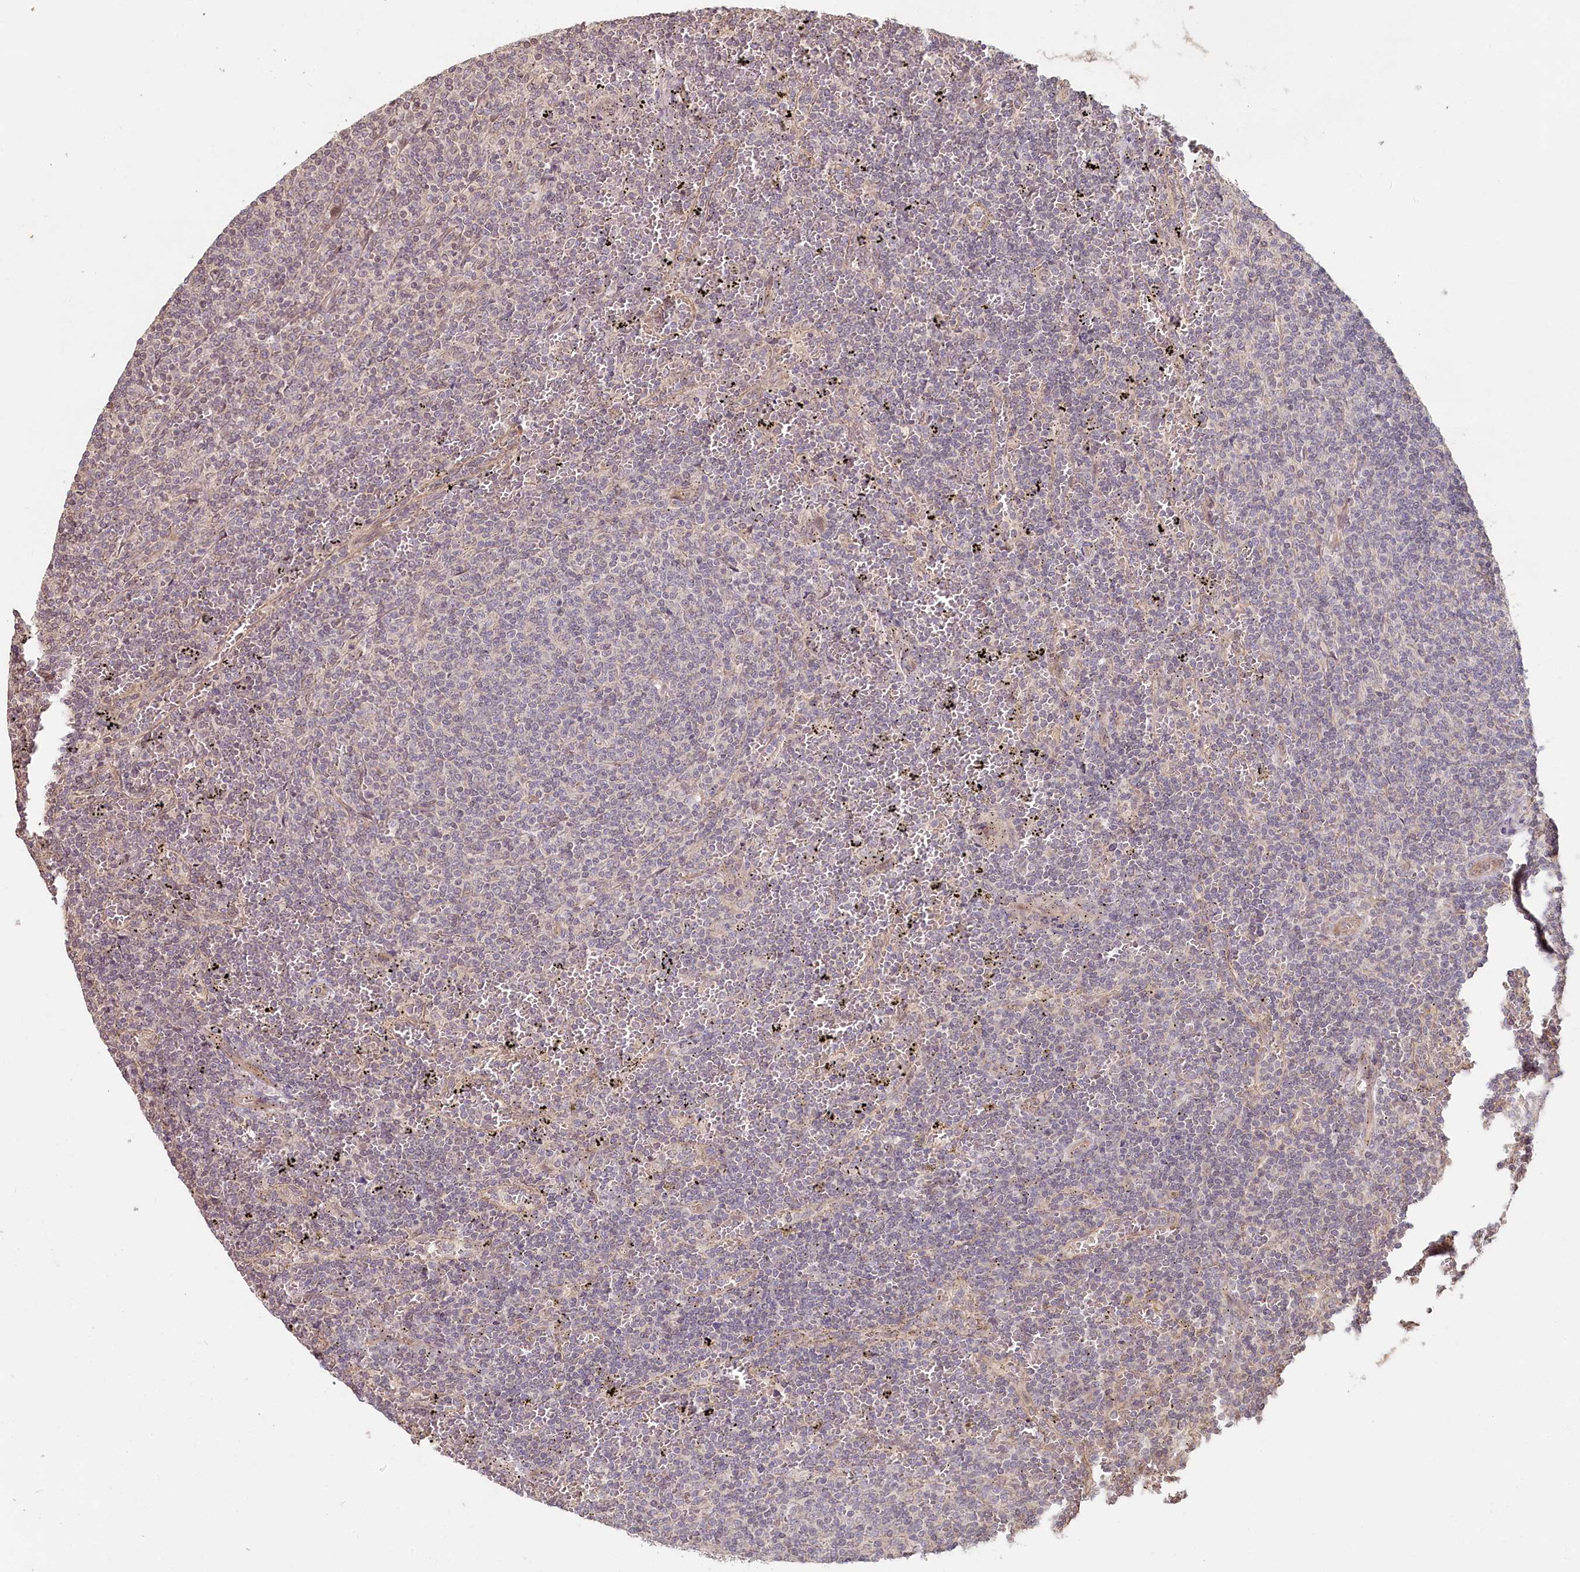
{"staining": {"intensity": "negative", "quantity": "none", "location": "none"}, "tissue": "lymphoma", "cell_type": "Tumor cells", "image_type": "cancer", "snomed": [{"axis": "morphology", "description": "Malignant lymphoma, non-Hodgkin's type, Low grade"}, {"axis": "topography", "description": "Spleen"}], "caption": "This histopathology image is of lymphoma stained with immunohistochemistry to label a protein in brown with the nuclei are counter-stained blue. There is no staining in tumor cells.", "gene": "TCHP", "patient": {"sex": "female", "age": 50}}